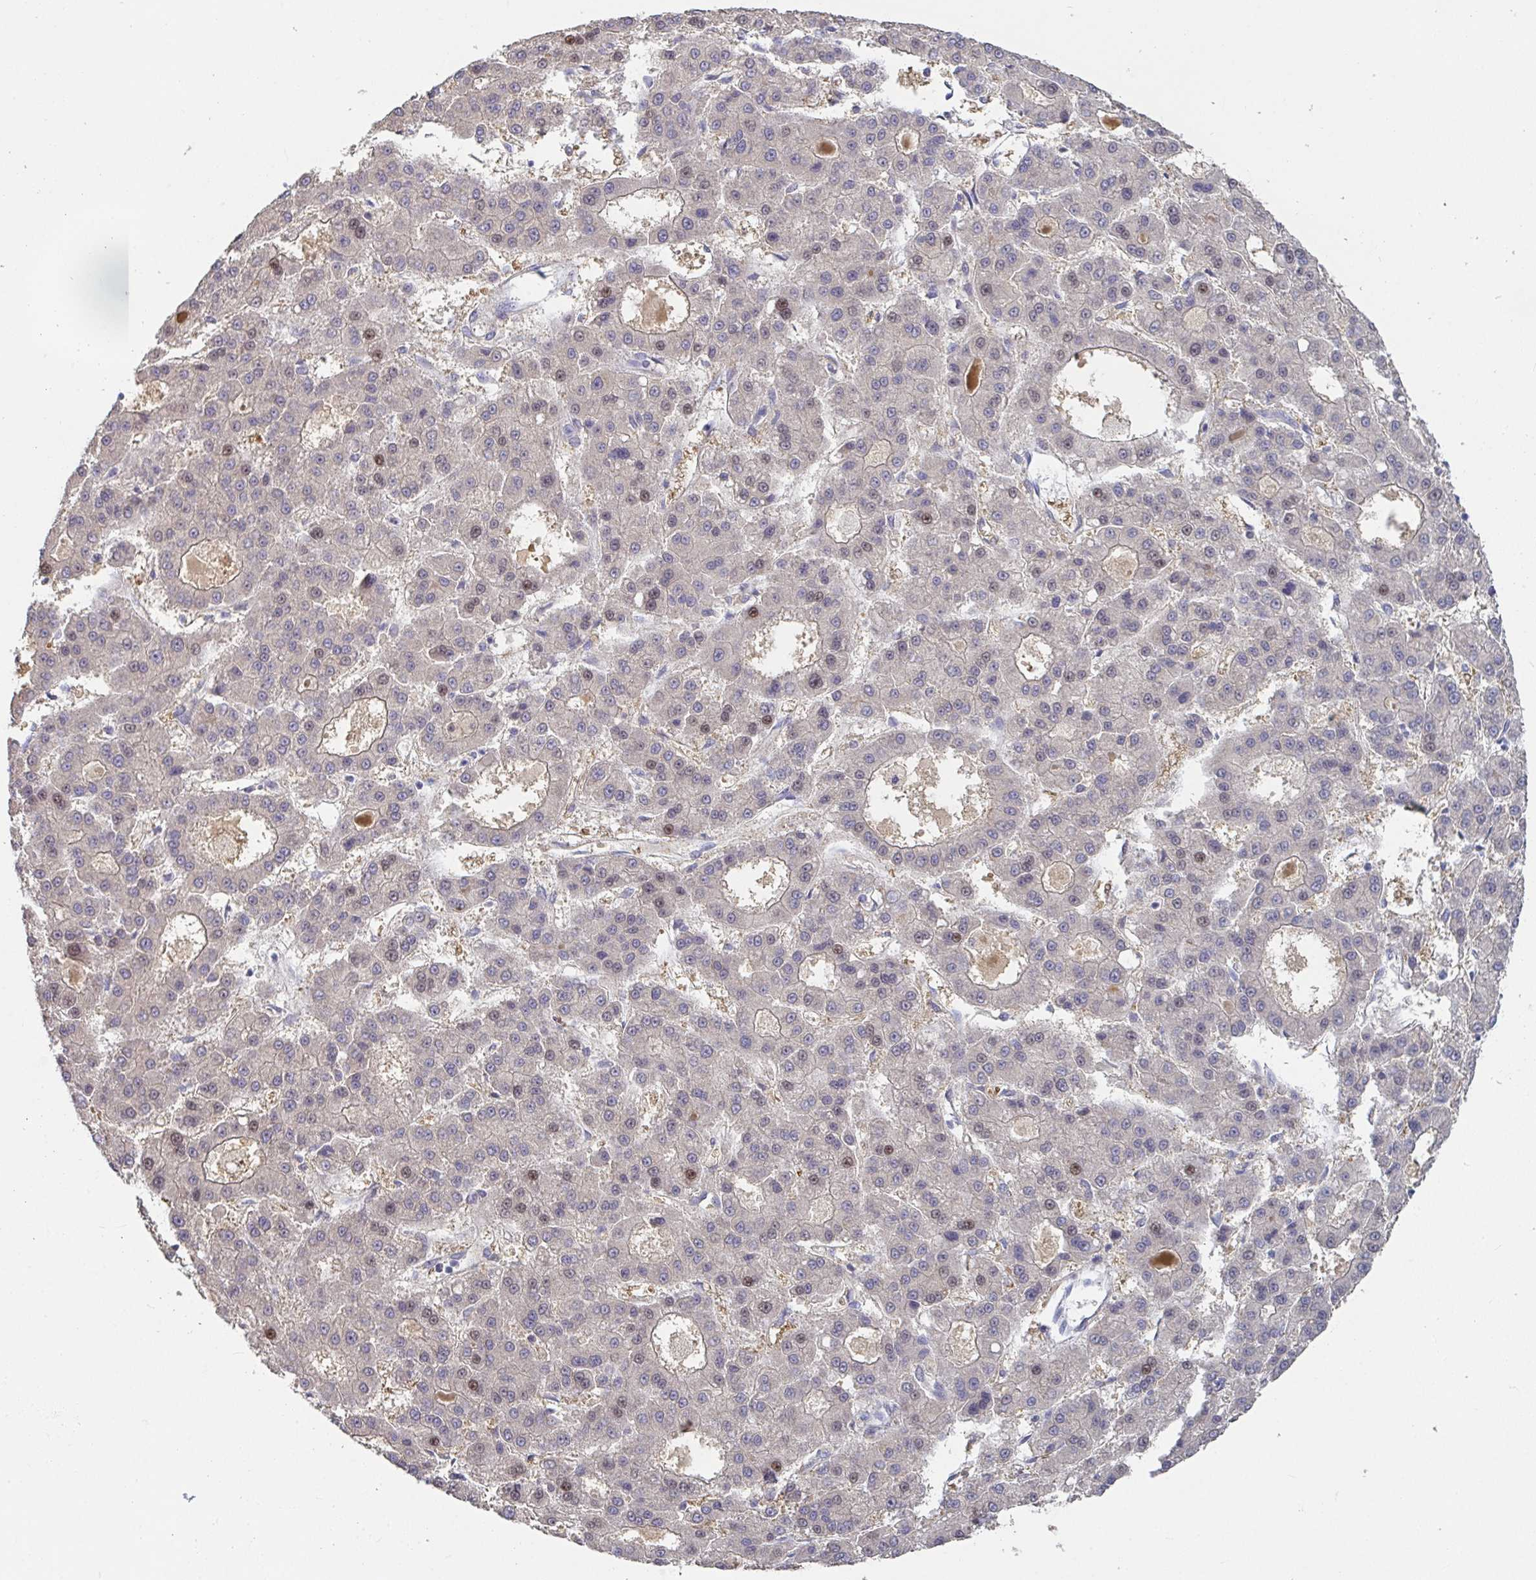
{"staining": {"intensity": "moderate", "quantity": "<25%", "location": "nuclear"}, "tissue": "liver cancer", "cell_type": "Tumor cells", "image_type": "cancer", "snomed": [{"axis": "morphology", "description": "Carcinoma, Hepatocellular, NOS"}, {"axis": "topography", "description": "Liver"}], "caption": "About <25% of tumor cells in human liver hepatocellular carcinoma exhibit moderate nuclear protein staining as visualized by brown immunohistochemical staining.", "gene": "ANO5", "patient": {"sex": "male", "age": 70}}